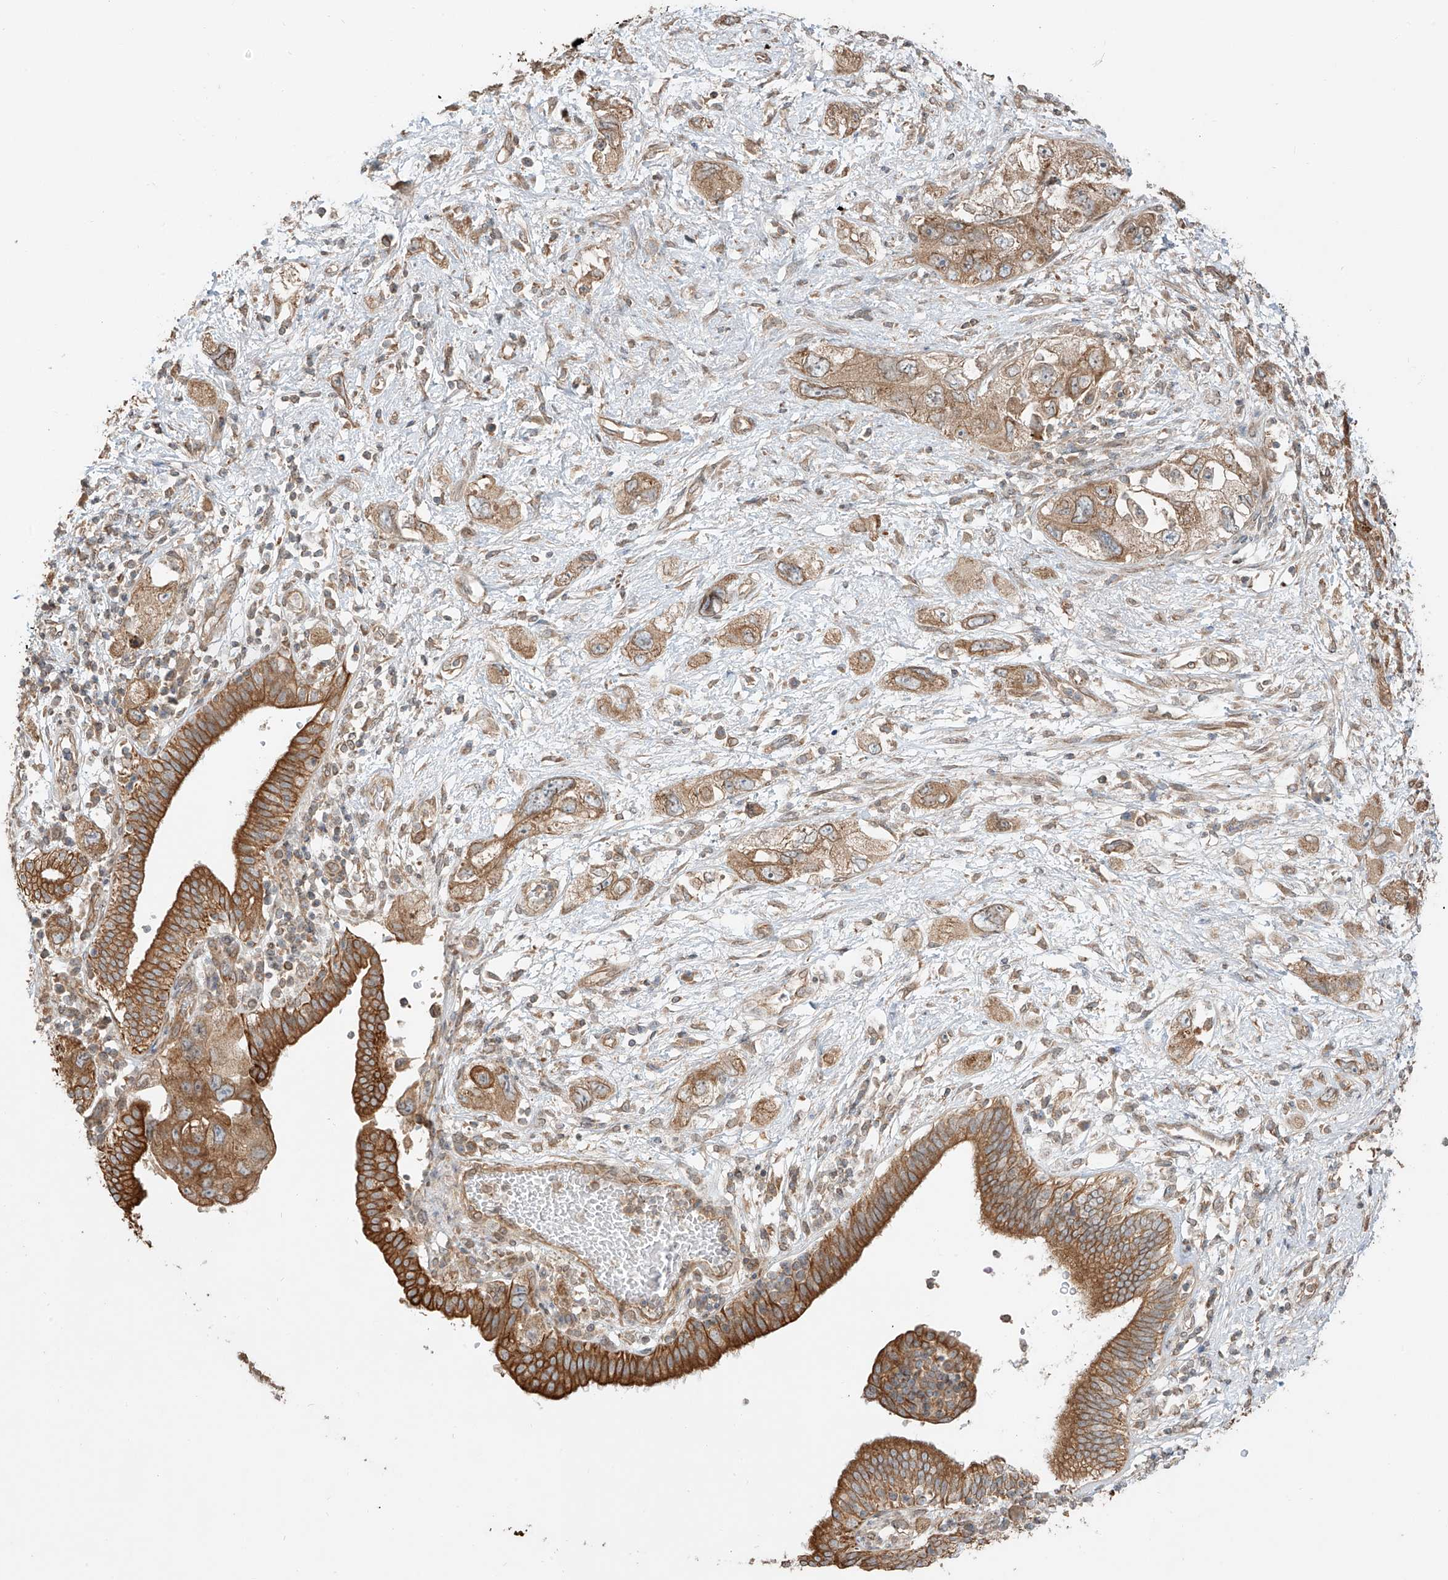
{"staining": {"intensity": "moderate", "quantity": ">75%", "location": "cytoplasmic/membranous"}, "tissue": "pancreatic cancer", "cell_type": "Tumor cells", "image_type": "cancer", "snomed": [{"axis": "morphology", "description": "Adenocarcinoma, NOS"}, {"axis": "topography", "description": "Pancreas"}], "caption": "Tumor cells reveal medium levels of moderate cytoplasmic/membranous staining in approximately >75% of cells in human pancreatic cancer.", "gene": "CEP162", "patient": {"sex": "female", "age": 73}}